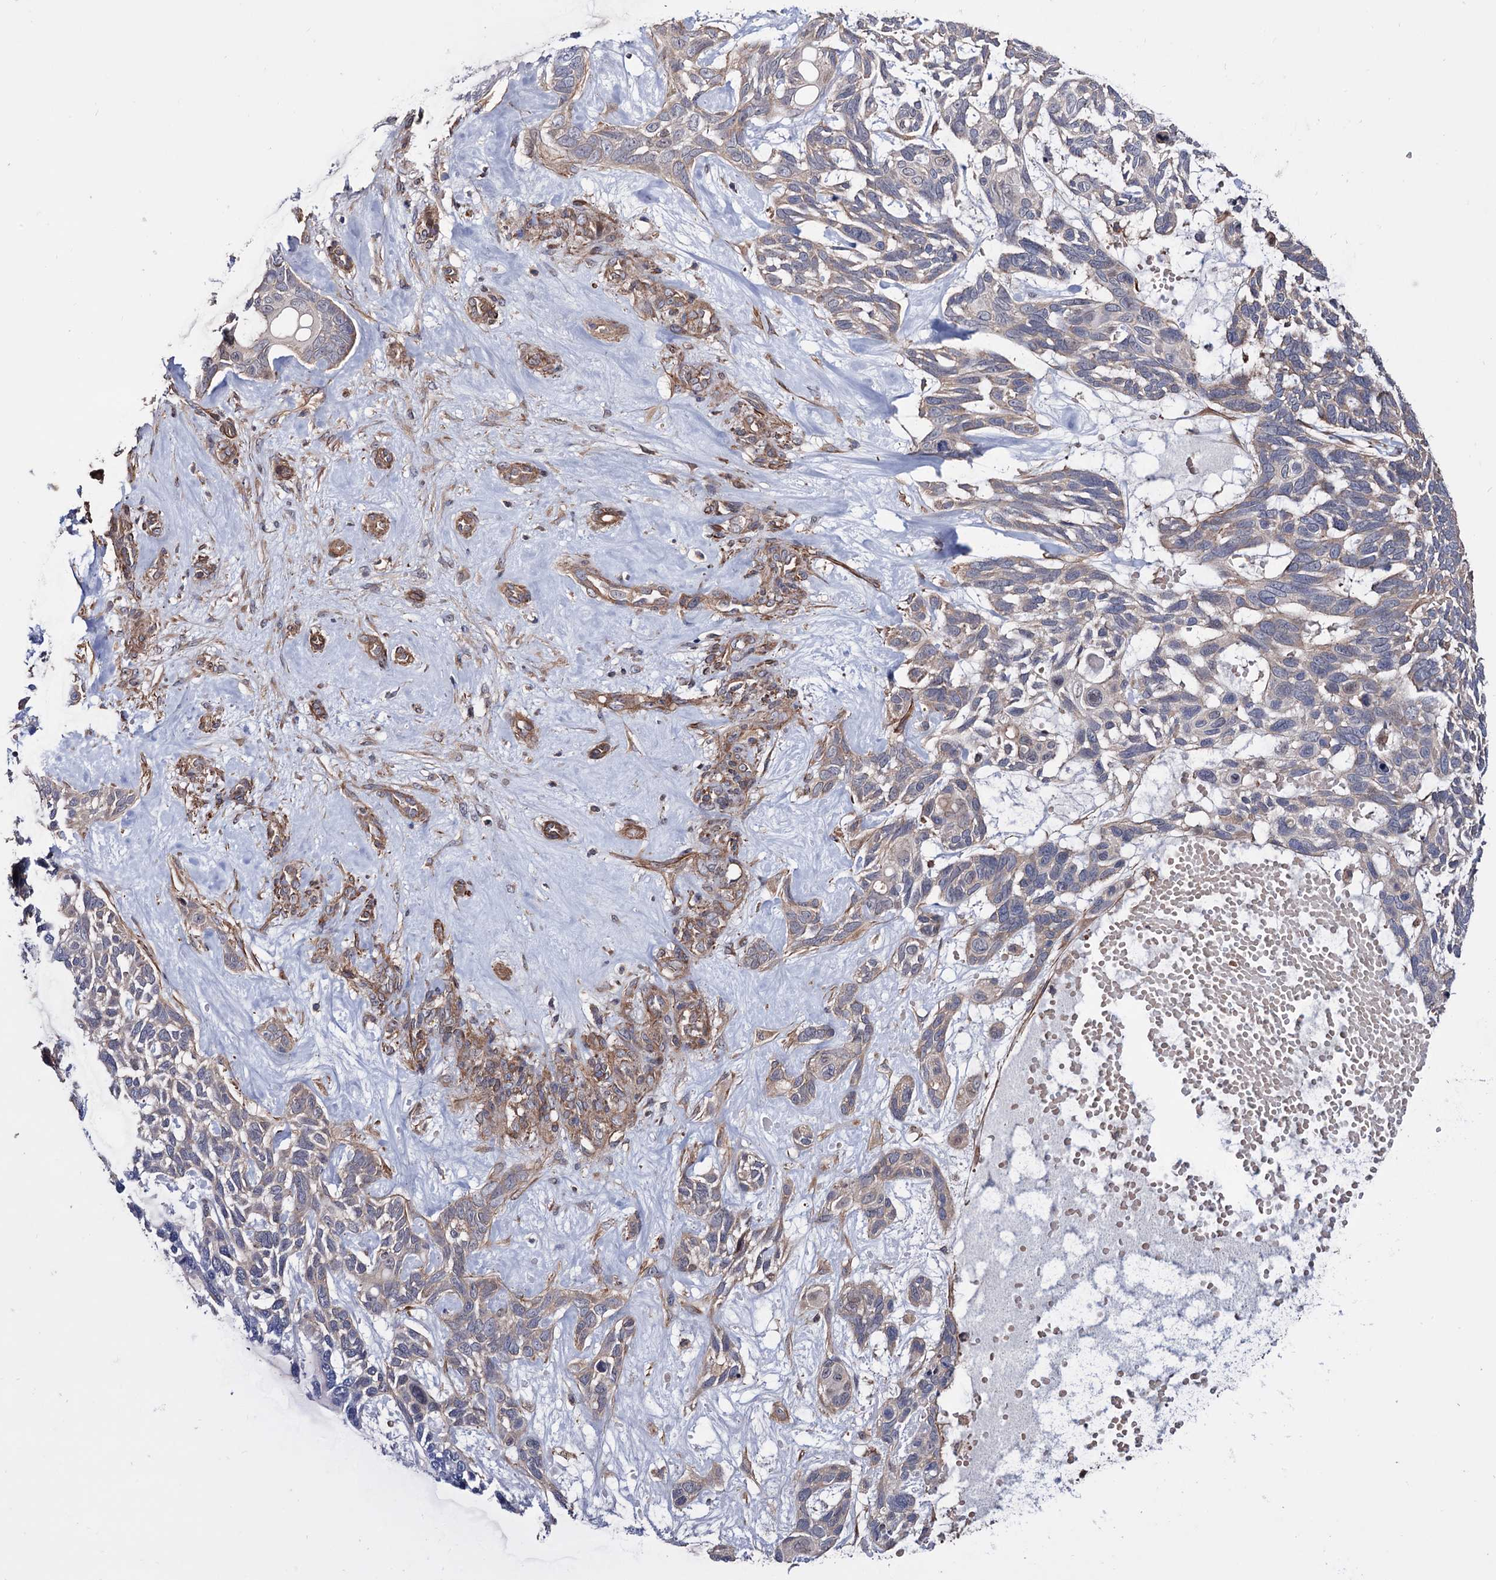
{"staining": {"intensity": "weak", "quantity": "<25%", "location": "cytoplasmic/membranous"}, "tissue": "skin cancer", "cell_type": "Tumor cells", "image_type": "cancer", "snomed": [{"axis": "morphology", "description": "Basal cell carcinoma"}, {"axis": "topography", "description": "Skin"}], "caption": "Tumor cells show no significant expression in skin basal cell carcinoma.", "gene": "FERMT2", "patient": {"sex": "male", "age": 88}}